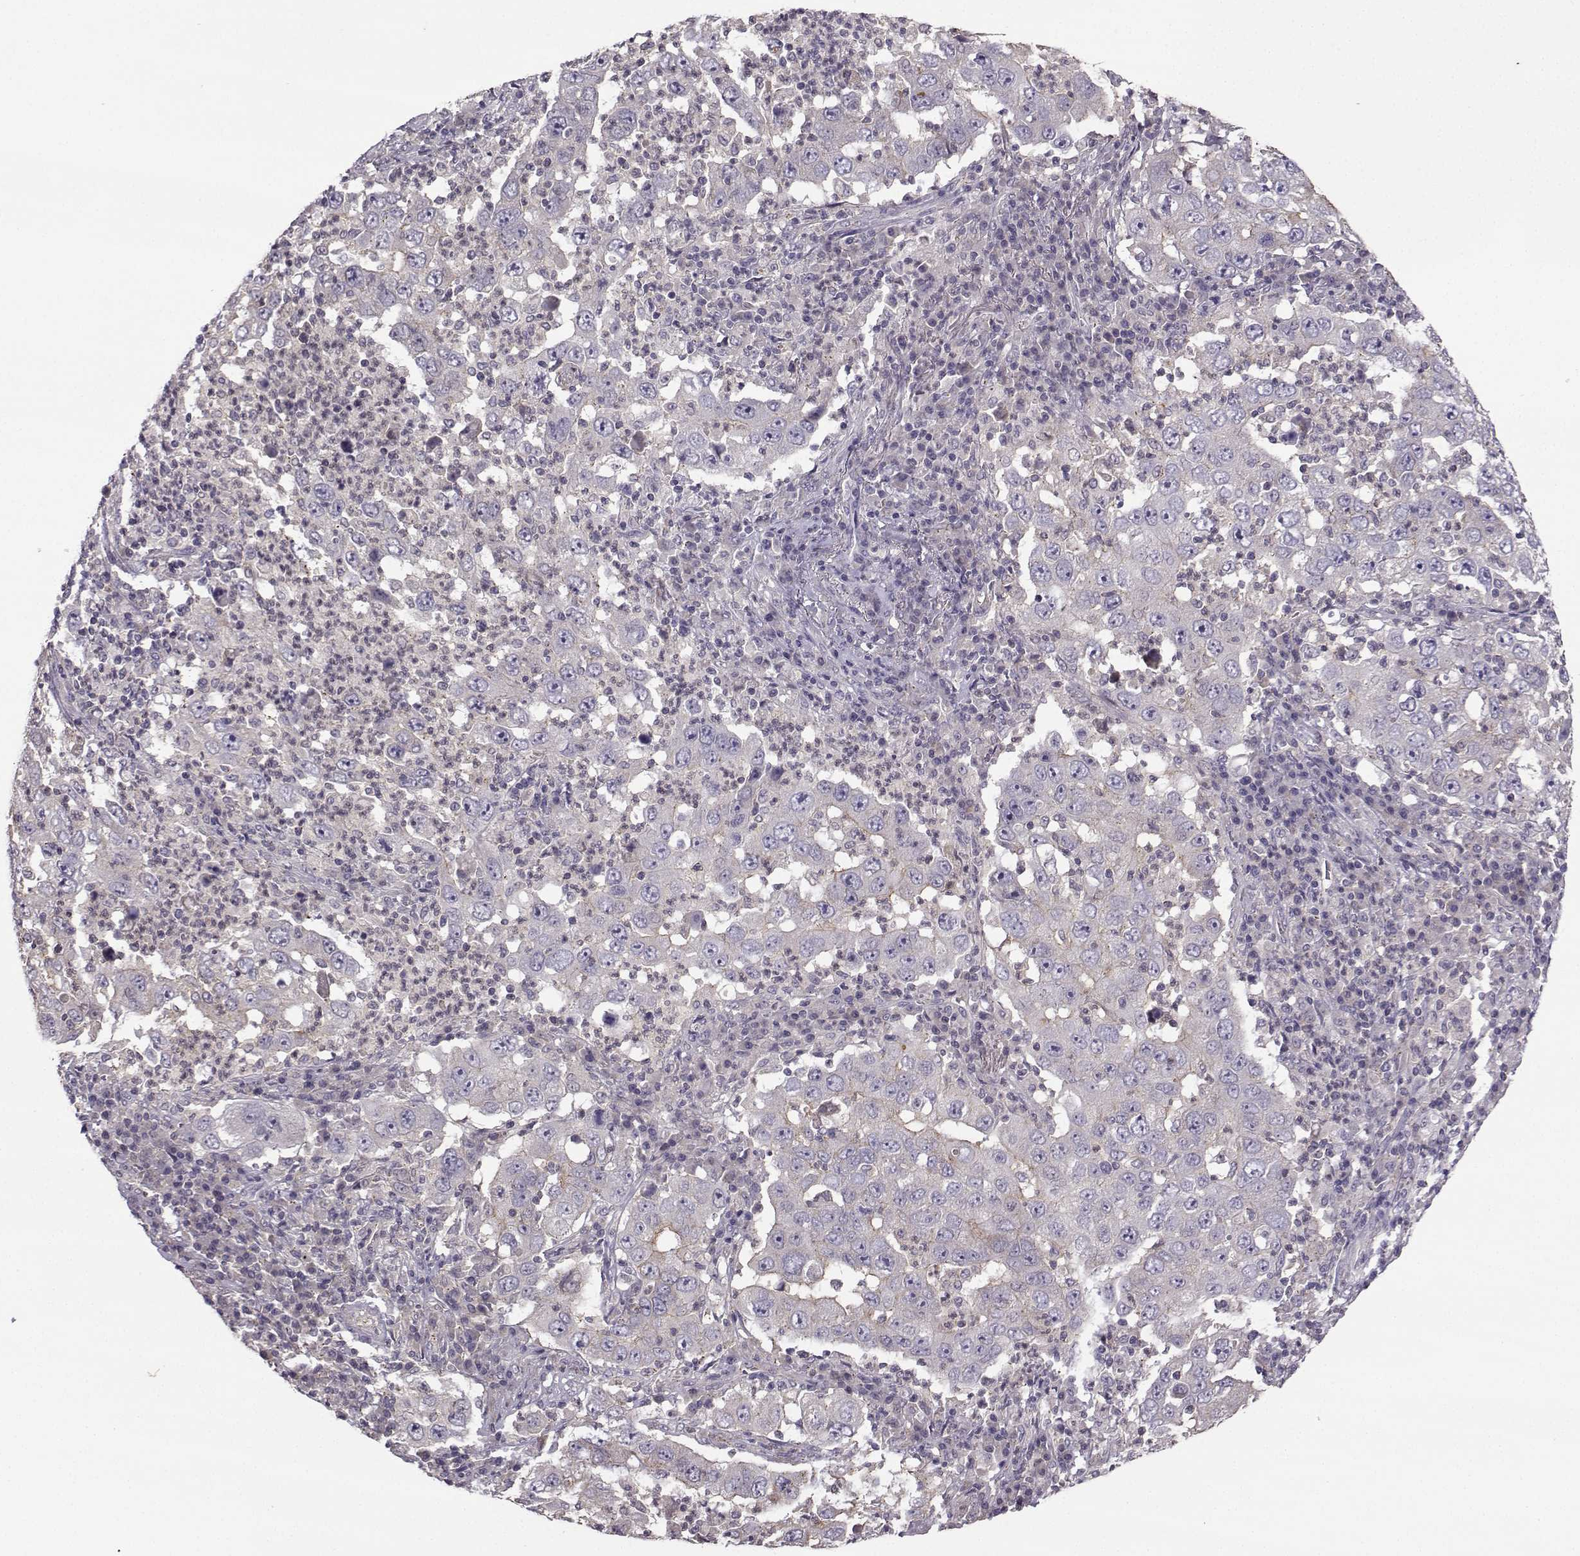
{"staining": {"intensity": "weak", "quantity": "<25%", "location": "cytoplasmic/membranous"}, "tissue": "lung cancer", "cell_type": "Tumor cells", "image_type": "cancer", "snomed": [{"axis": "morphology", "description": "Adenocarcinoma, NOS"}, {"axis": "topography", "description": "Lung"}], "caption": "High power microscopy image of an IHC histopathology image of lung cancer (adenocarcinoma), revealing no significant staining in tumor cells.", "gene": "FCAMR", "patient": {"sex": "male", "age": 73}}